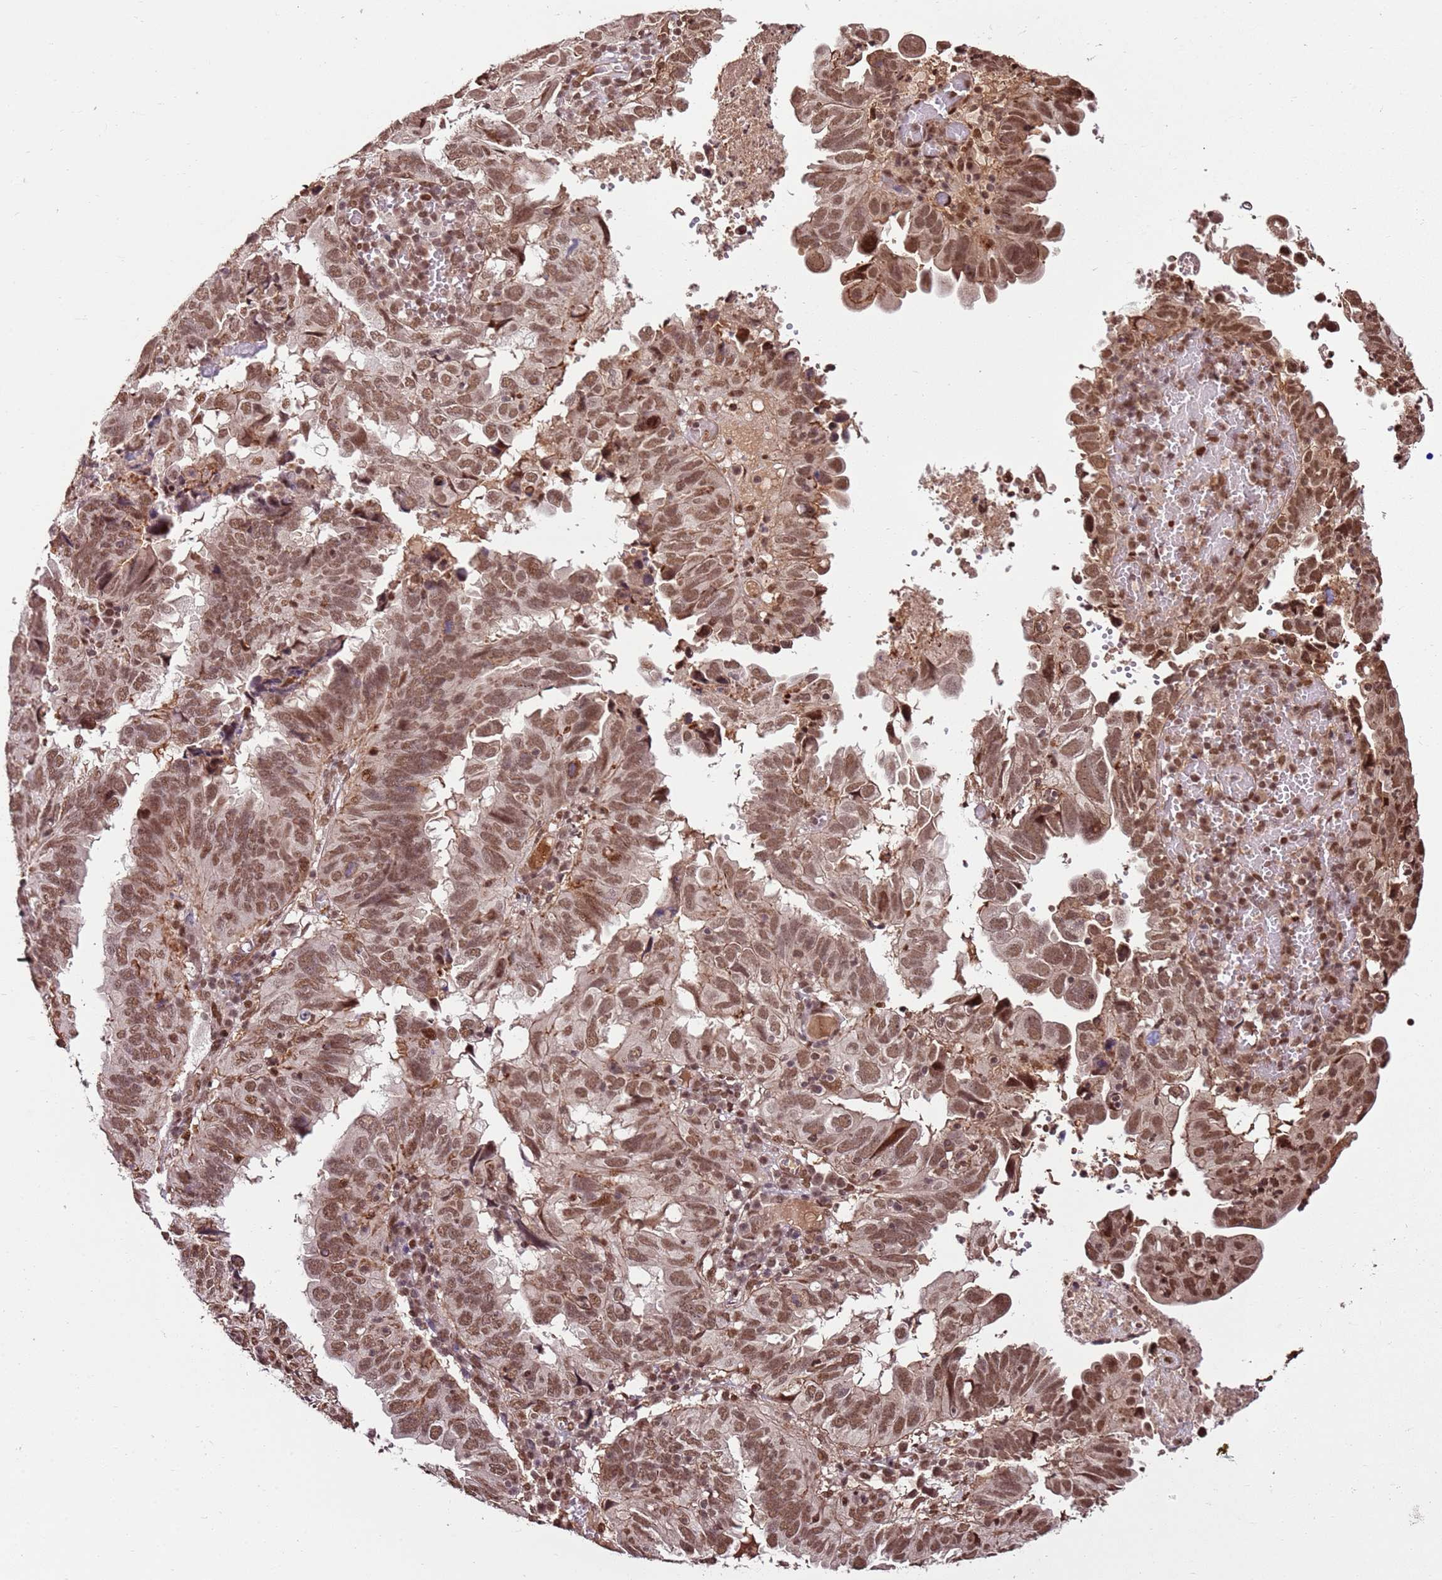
{"staining": {"intensity": "moderate", "quantity": ">75%", "location": "nuclear"}, "tissue": "endometrial cancer", "cell_type": "Tumor cells", "image_type": "cancer", "snomed": [{"axis": "morphology", "description": "Adenocarcinoma, NOS"}, {"axis": "topography", "description": "Uterus"}], "caption": "DAB immunohistochemical staining of human endometrial cancer (adenocarcinoma) reveals moderate nuclear protein staining in approximately >75% of tumor cells. (brown staining indicates protein expression, while blue staining denotes nuclei).", "gene": "ZBTB12", "patient": {"sex": "female", "age": 77}}